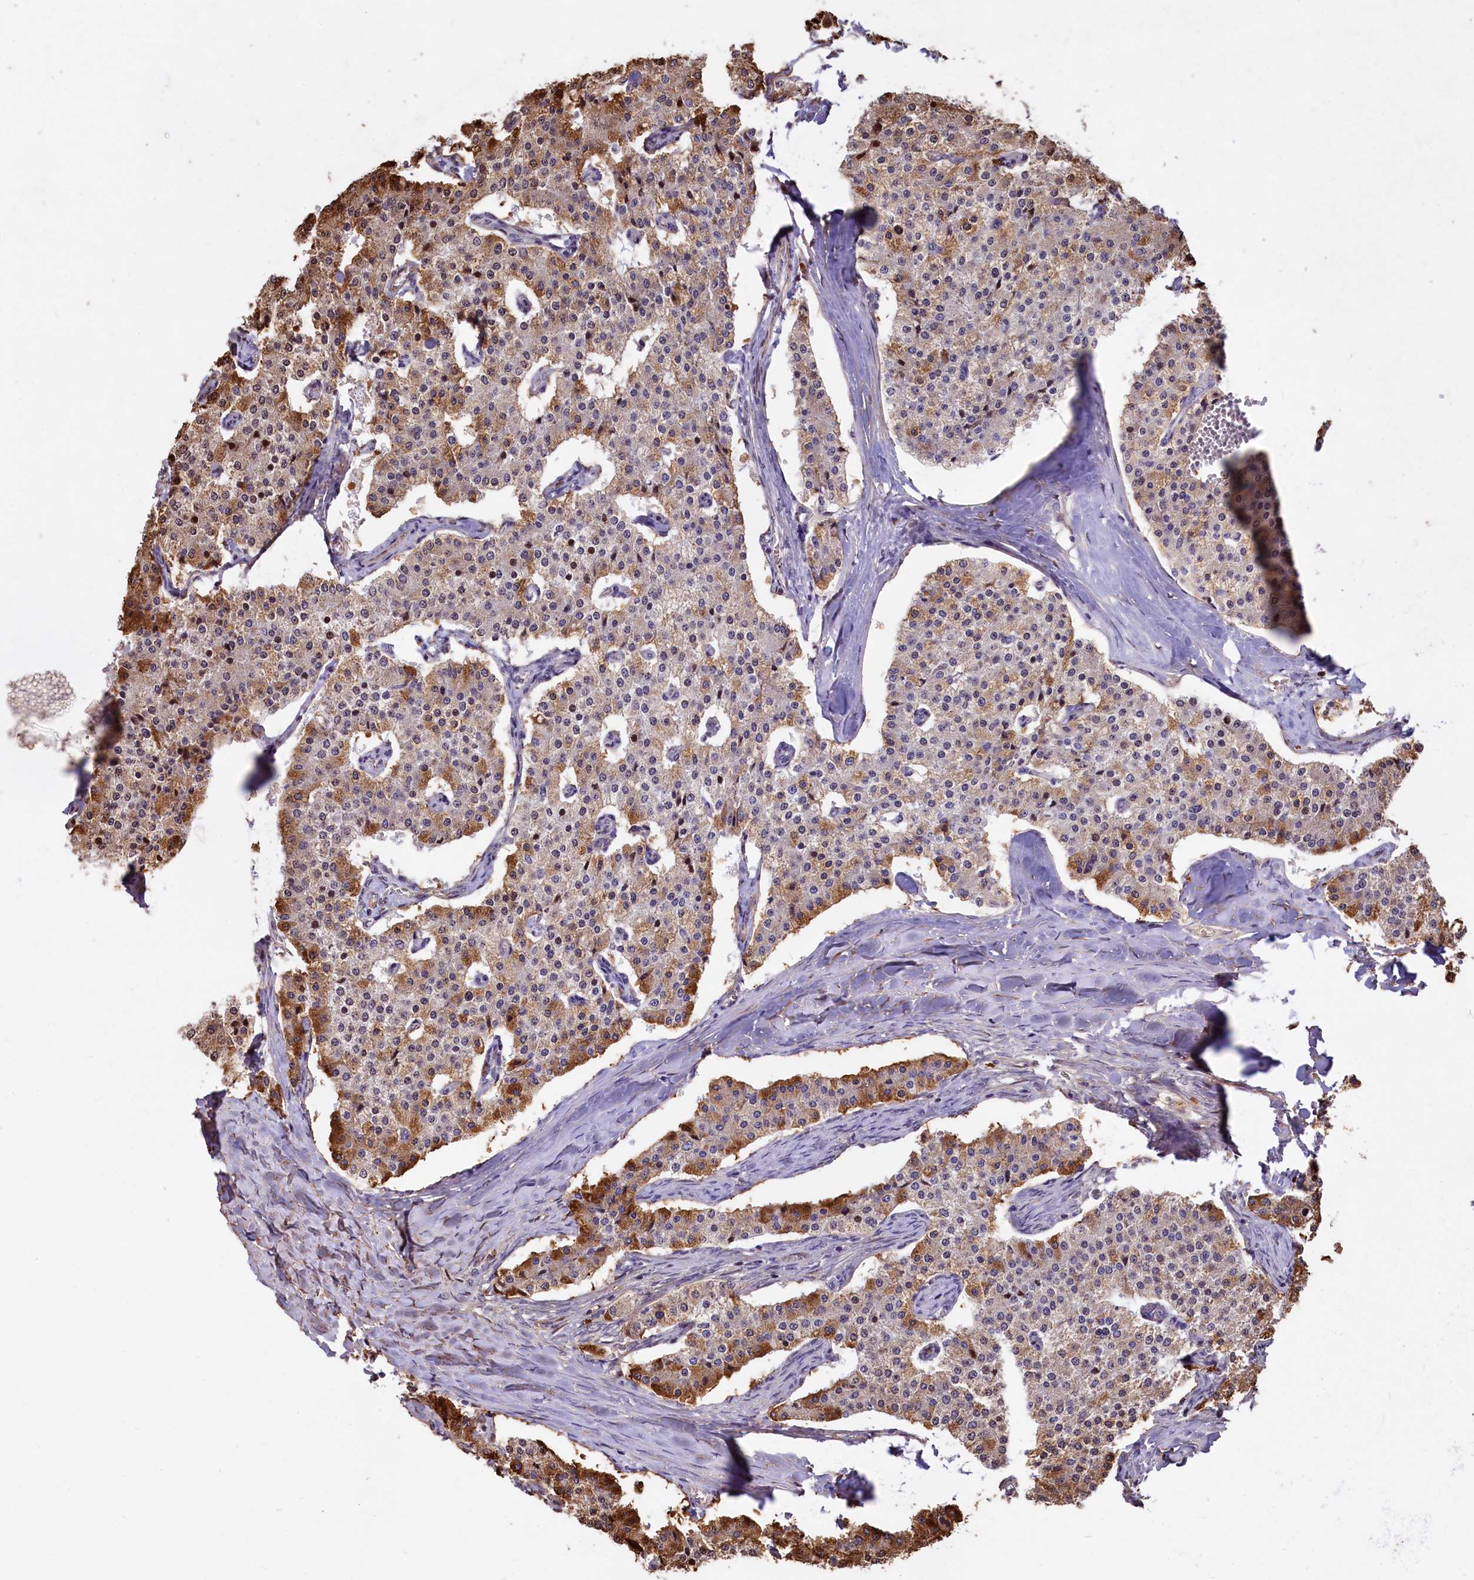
{"staining": {"intensity": "moderate", "quantity": "25%-75%", "location": "cytoplasmic/membranous,nuclear"}, "tissue": "carcinoid", "cell_type": "Tumor cells", "image_type": "cancer", "snomed": [{"axis": "morphology", "description": "Carcinoid, malignant, NOS"}, {"axis": "topography", "description": "Colon"}], "caption": "A brown stain shows moderate cytoplasmic/membranous and nuclear staining of a protein in human carcinoid tumor cells.", "gene": "VWCE", "patient": {"sex": "female", "age": 52}}